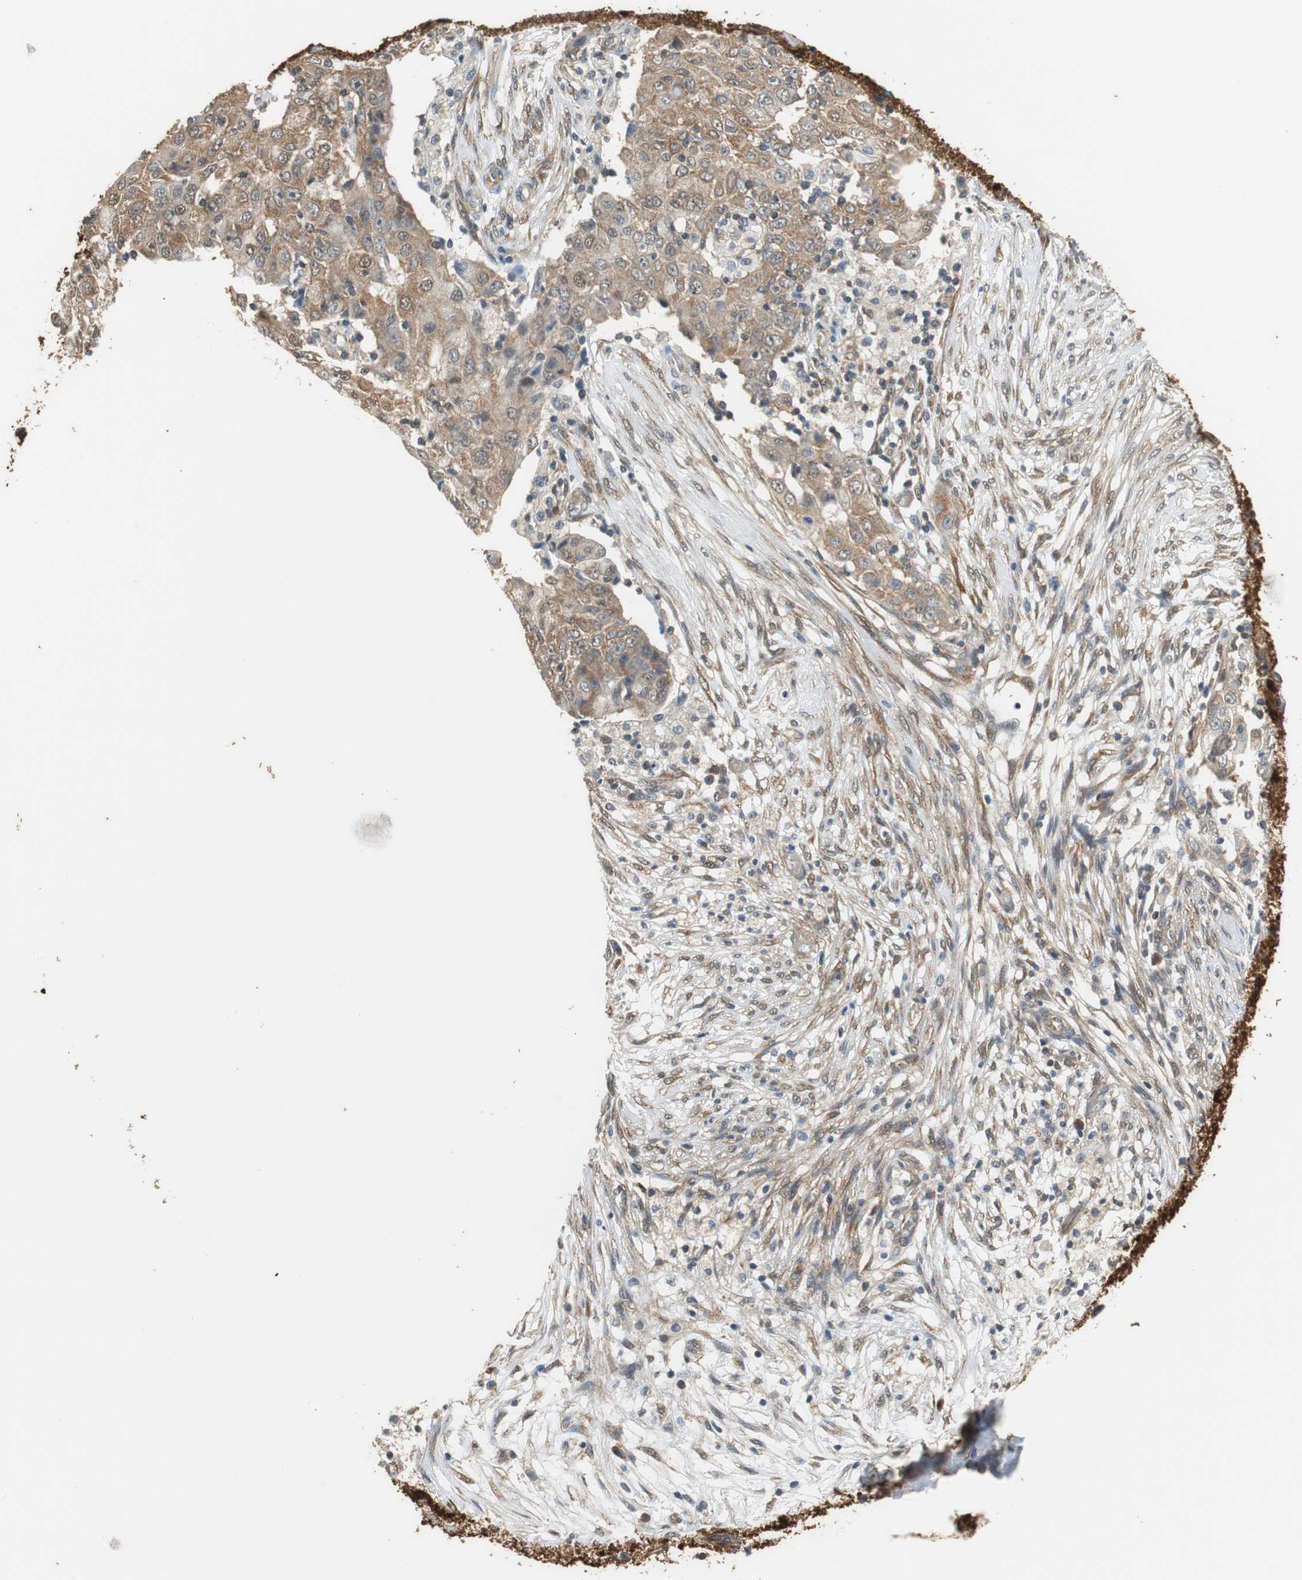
{"staining": {"intensity": "moderate", "quantity": ">75%", "location": "cytoplasmic/membranous"}, "tissue": "ovarian cancer", "cell_type": "Tumor cells", "image_type": "cancer", "snomed": [{"axis": "morphology", "description": "Carcinoma, endometroid"}, {"axis": "topography", "description": "Ovary"}], "caption": "This photomicrograph shows IHC staining of ovarian endometroid carcinoma, with medium moderate cytoplasmic/membranous staining in approximately >75% of tumor cells.", "gene": "UBQLN2", "patient": {"sex": "female", "age": 42}}